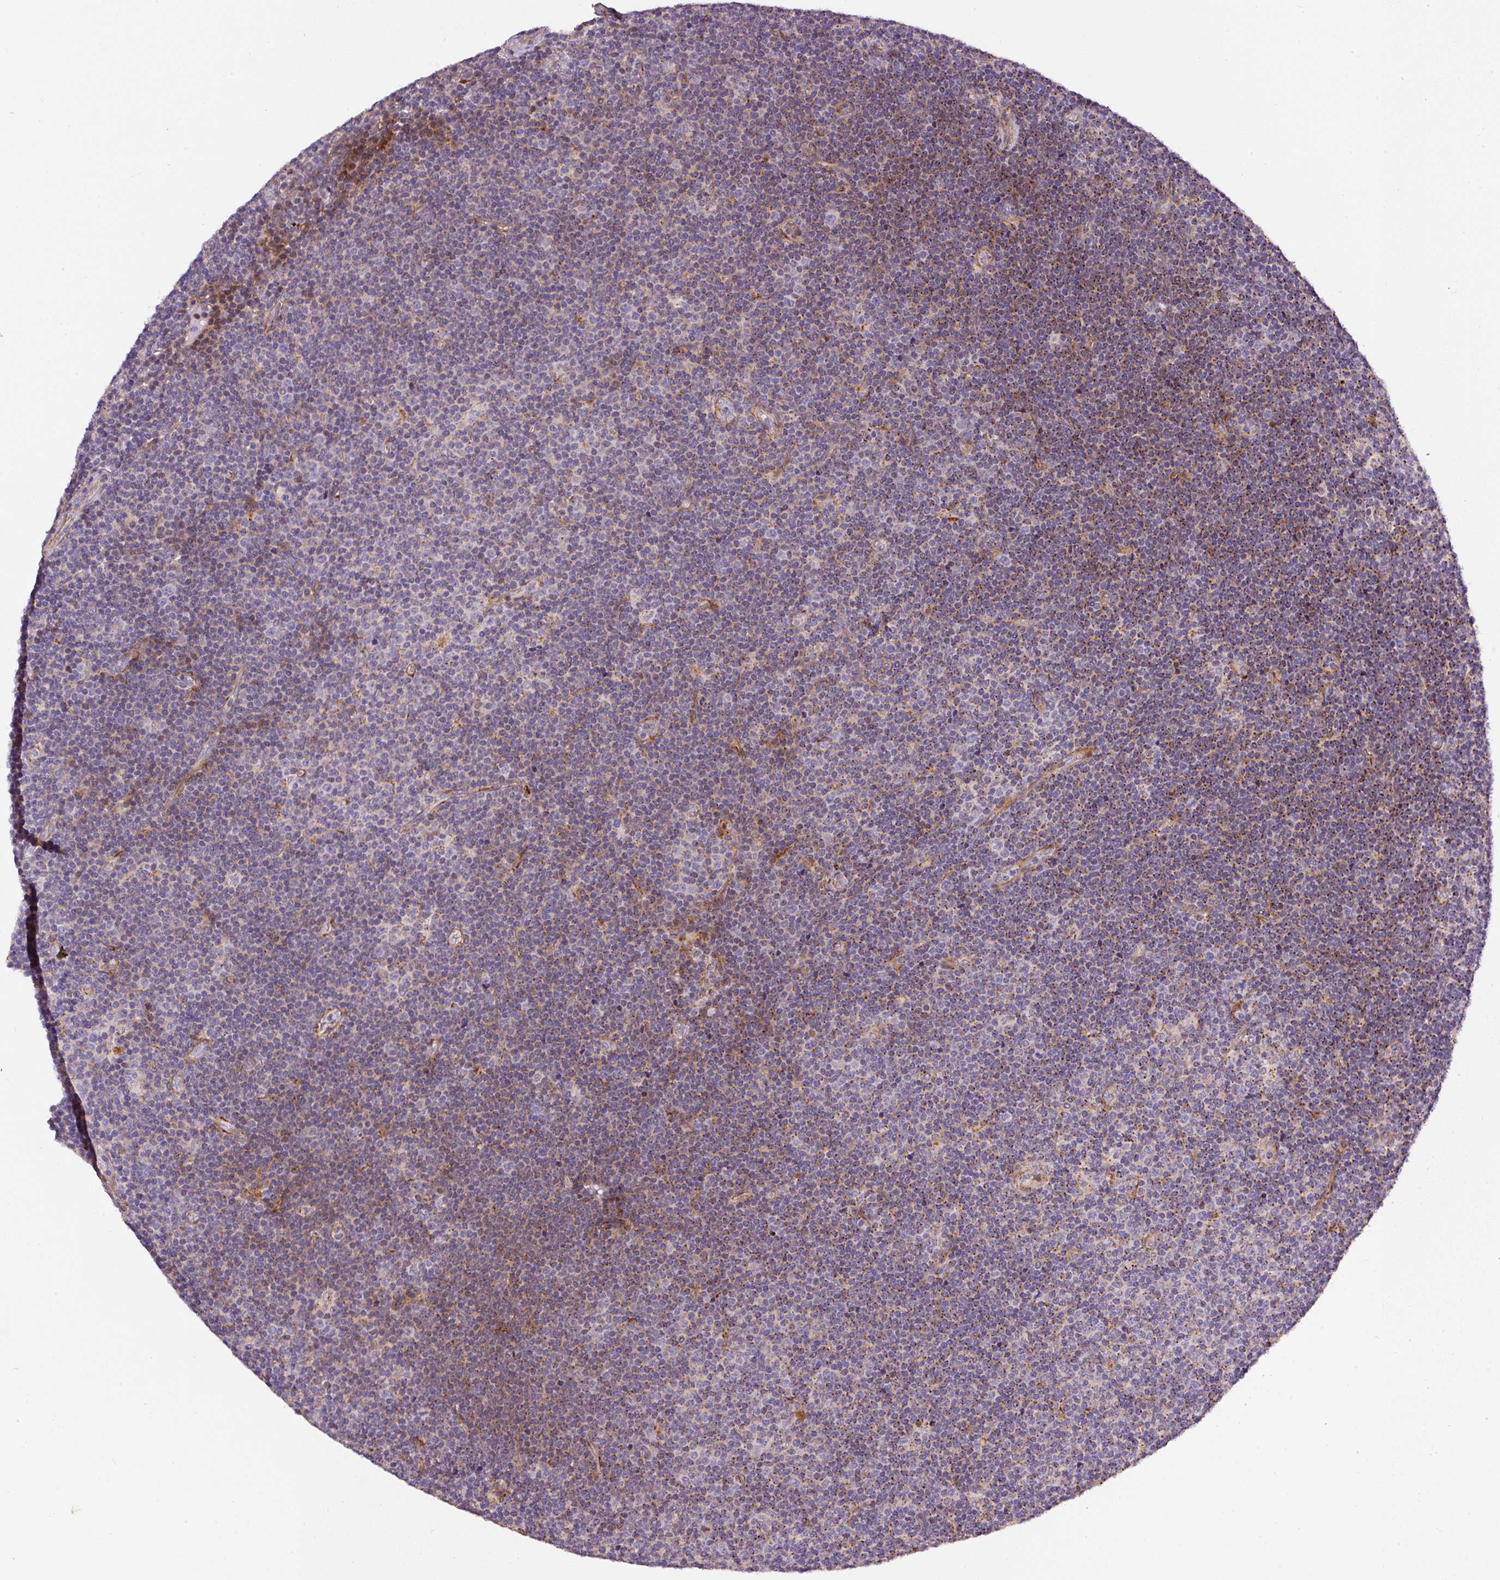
{"staining": {"intensity": "moderate", "quantity": "25%-75%", "location": "cytoplasmic/membranous"}, "tissue": "lymphoma", "cell_type": "Tumor cells", "image_type": "cancer", "snomed": [{"axis": "morphology", "description": "Malignant lymphoma, non-Hodgkin's type, Low grade"}, {"axis": "topography", "description": "Lymph node"}], "caption": "Protein staining demonstrates moderate cytoplasmic/membranous staining in about 25%-75% of tumor cells in lymphoma.", "gene": "RNF170", "patient": {"sex": "male", "age": 48}}